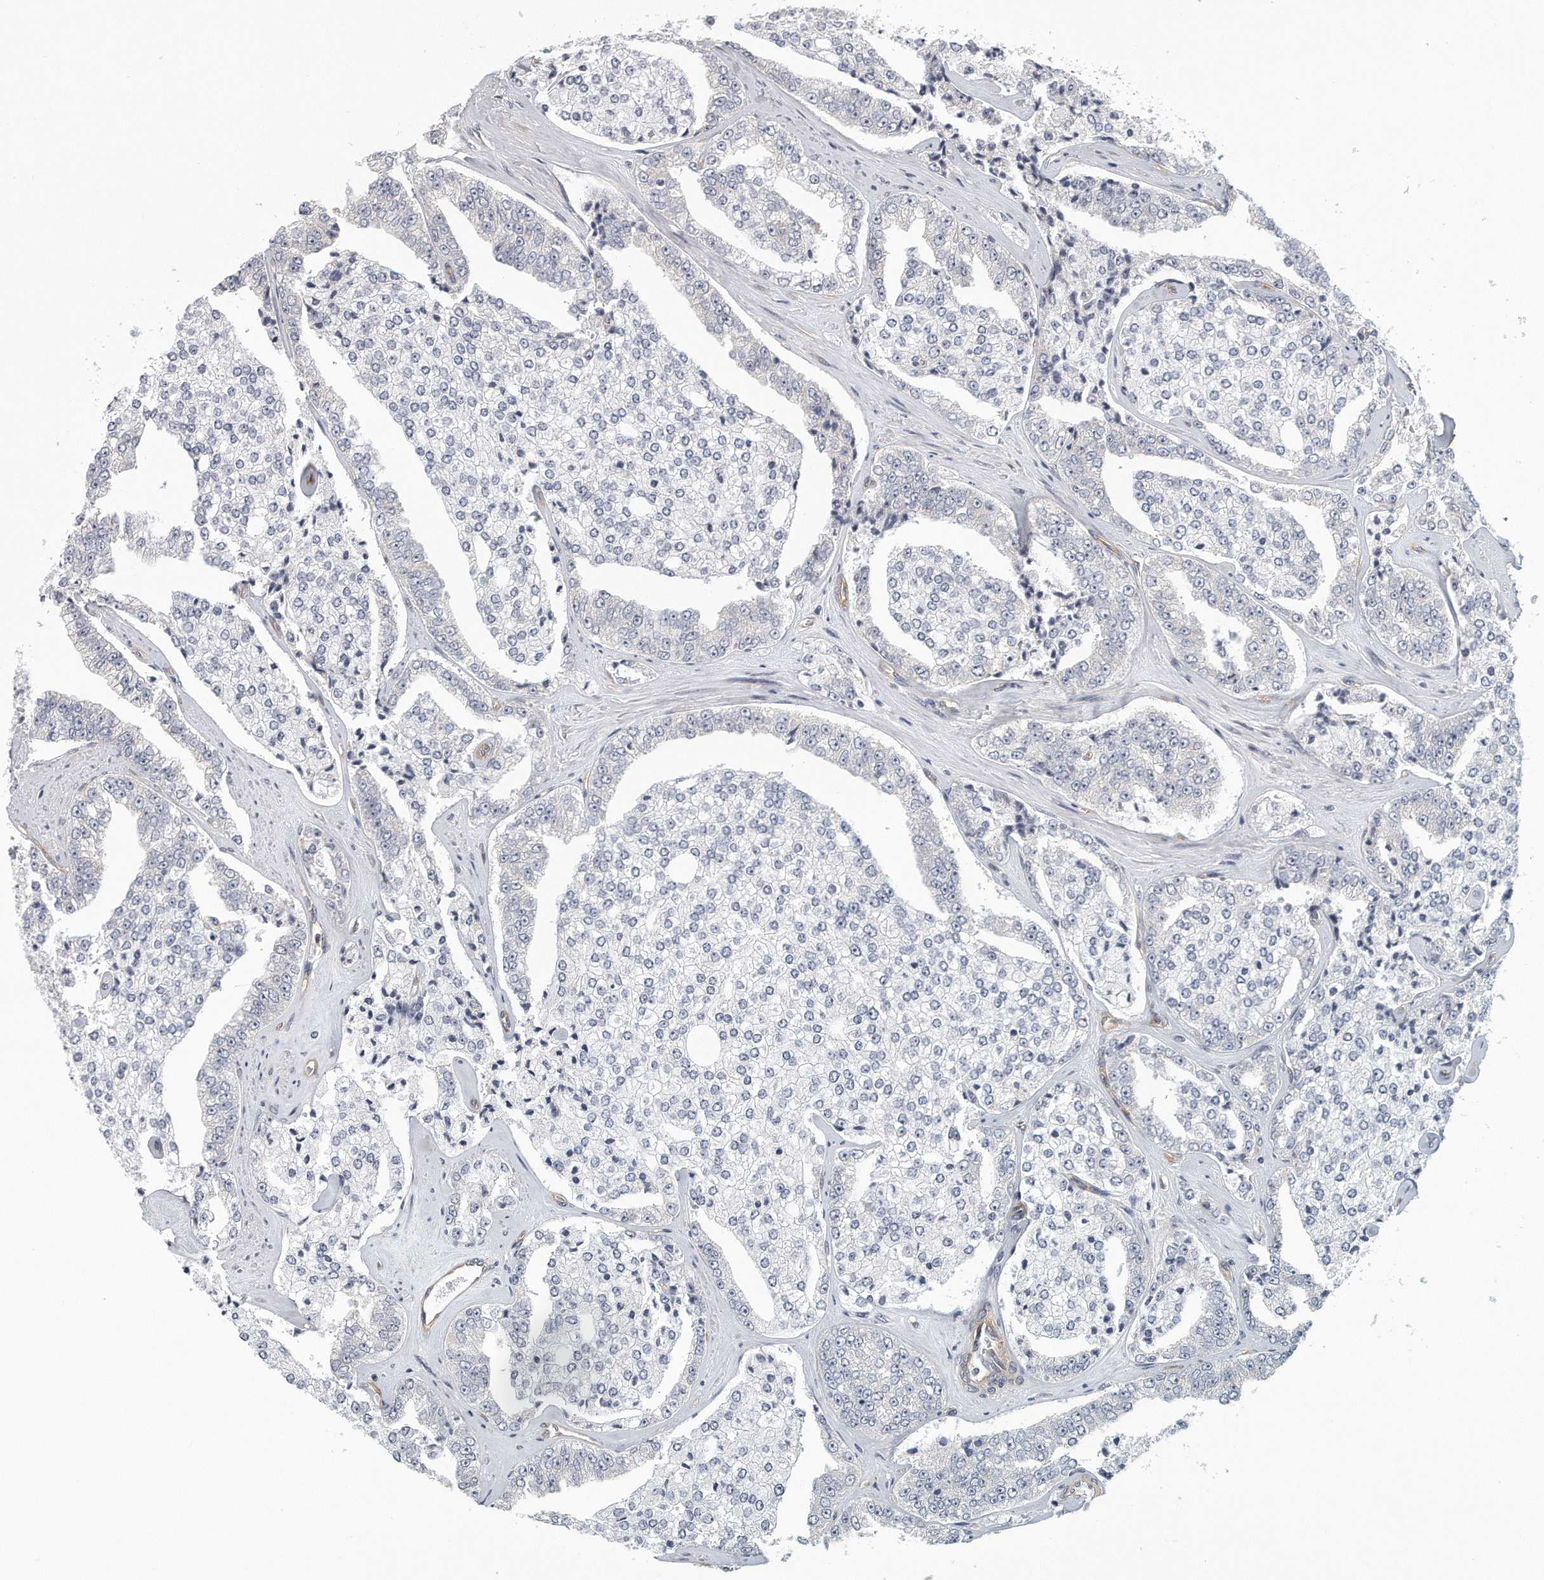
{"staining": {"intensity": "negative", "quantity": "none", "location": "none"}, "tissue": "prostate cancer", "cell_type": "Tumor cells", "image_type": "cancer", "snomed": [{"axis": "morphology", "description": "Adenocarcinoma, High grade"}, {"axis": "topography", "description": "Prostate"}], "caption": "Immunohistochemistry histopathology image of neoplastic tissue: prostate cancer stained with DAB (3,3'-diaminobenzidine) displays no significant protein expression in tumor cells.", "gene": "MTERF4", "patient": {"sex": "male", "age": 71}}